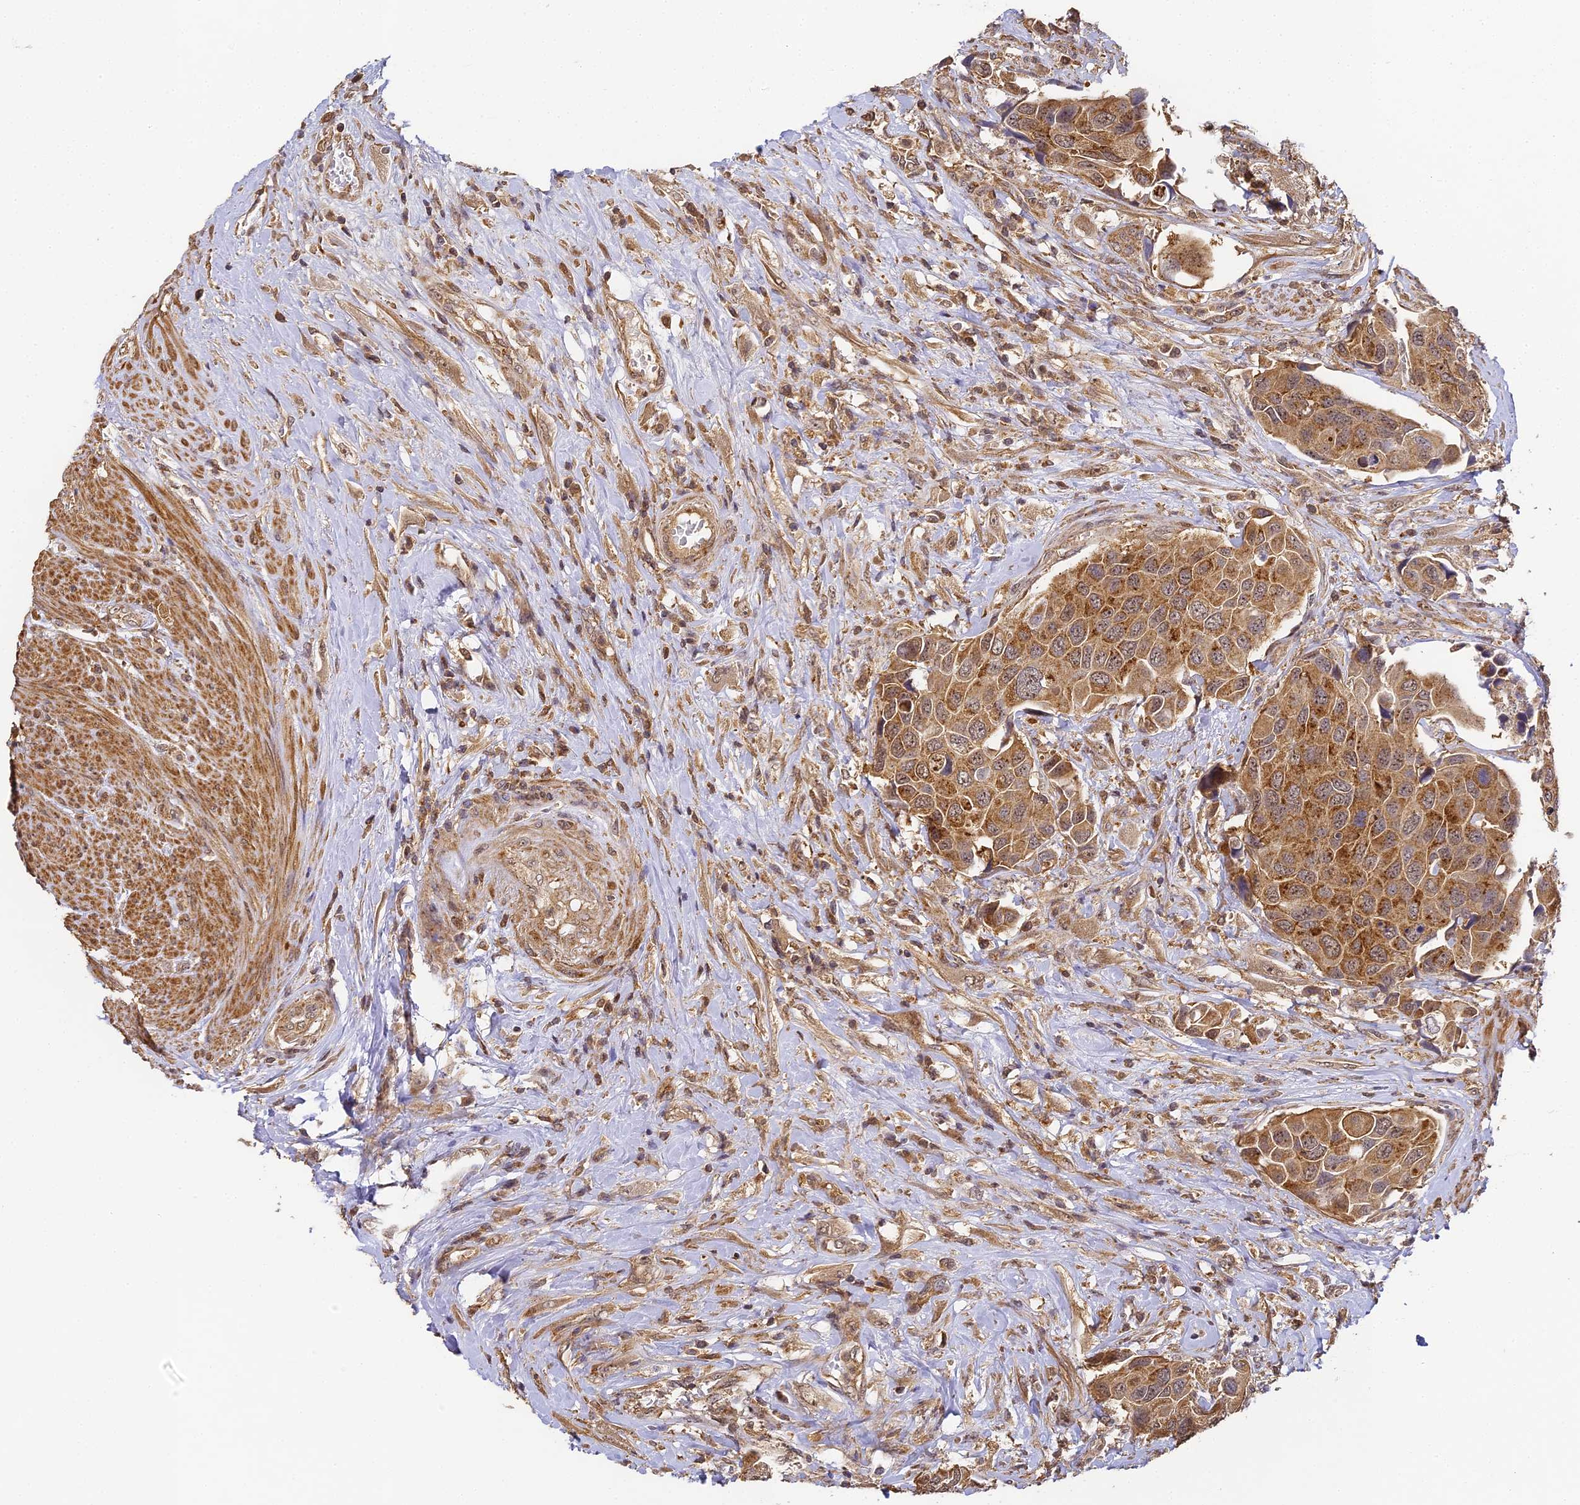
{"staining": {"intensity": "moderate", "quantity": ">75%", "location": "cytoplasmic/membranous"}, "tissue": "urothelial cancer", "cell_type": "Tumor cells", "image_type": "cancer", "snomed": [{"axis": "morphology", "description": "Urothelial carcinoma, High grade"}, {"axis": "topography", "description": "Urinary bladder"}], "caption": "About >75% of tumor cells in high-grade urothelial carcinoma reveal moderate cytoplasmic/membranous protein positivity as visualized by brown immunohistochemical staining.", "gene": "ZNF443", "patient": {"sex": "male", "age": 74}}